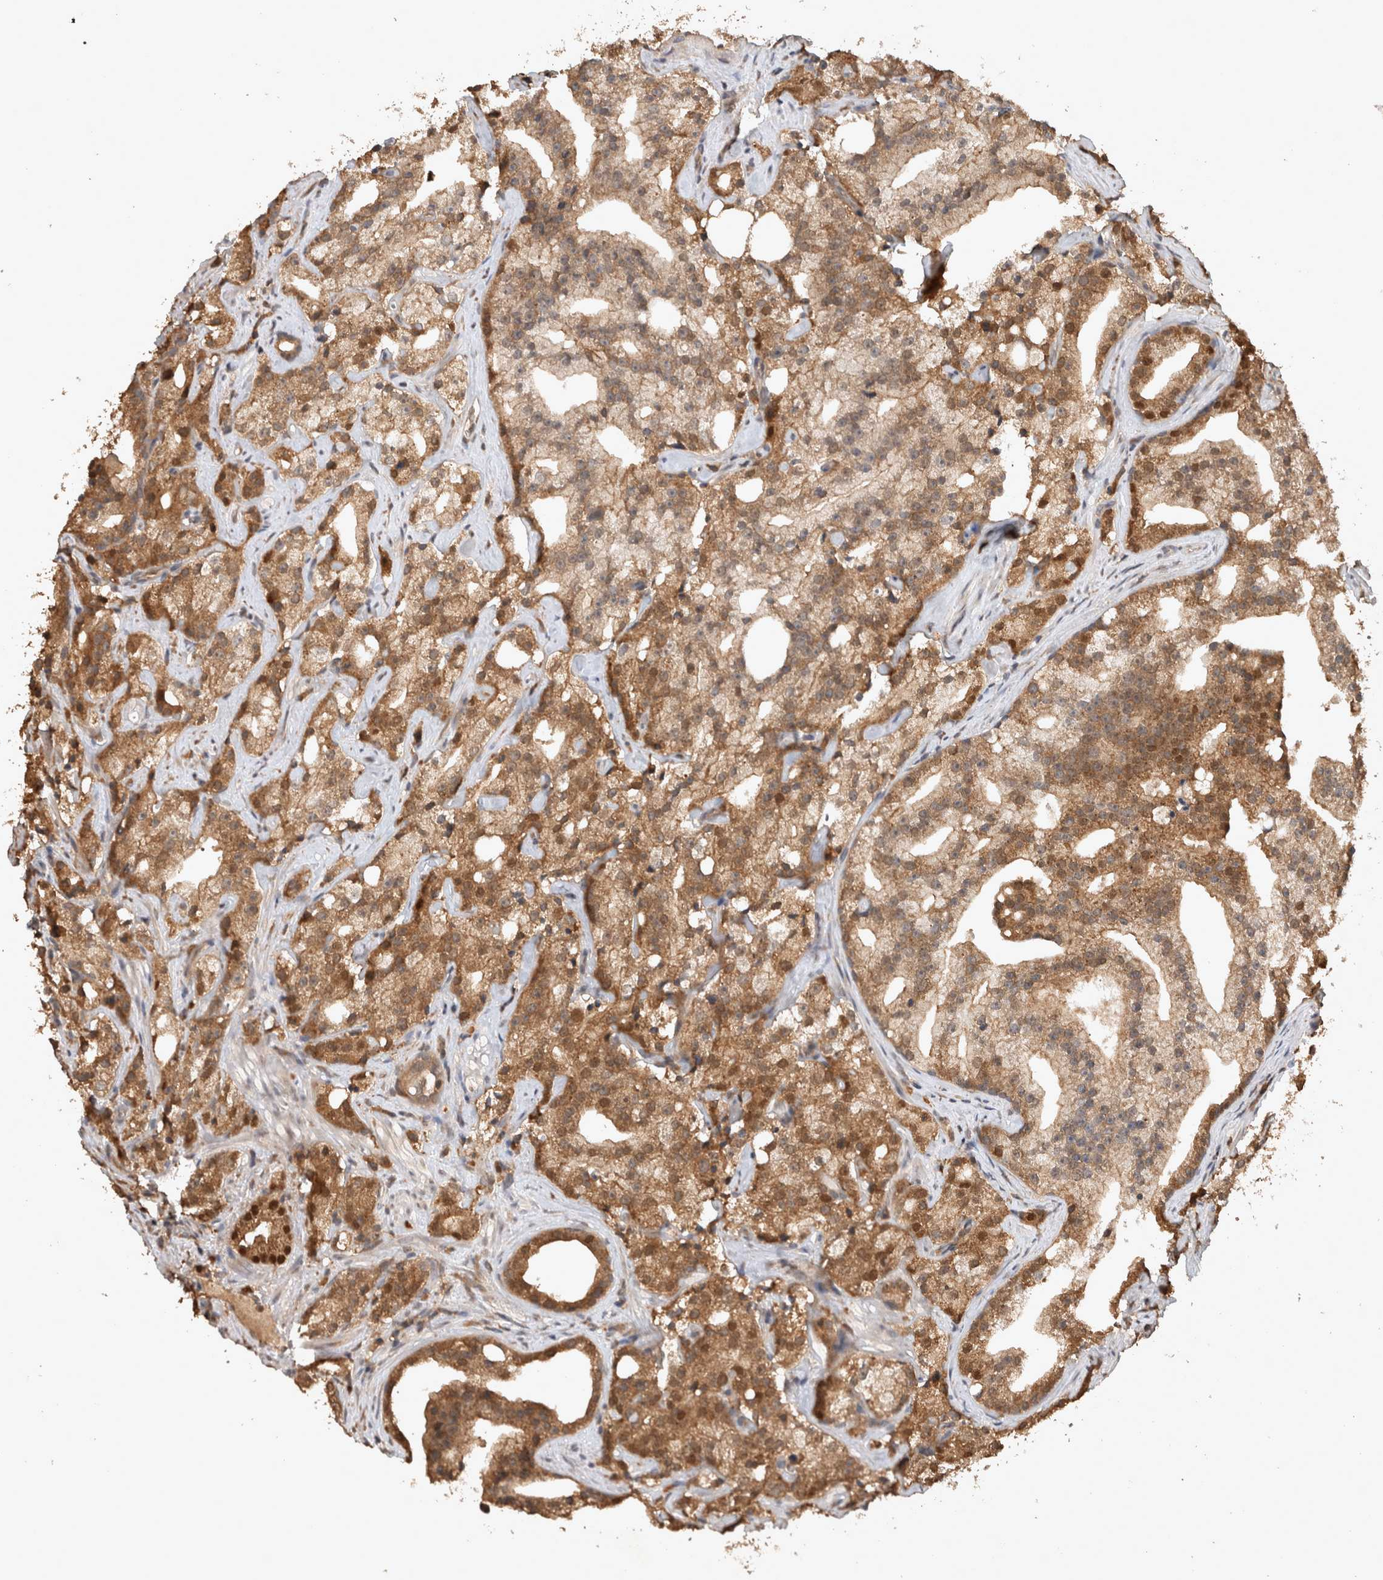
{"staining": {"intensity": "moderate", "quantity": ">75%", "location": "cytoplasmic/membranous,nuclear"}, "tissue": "prostate cancer", "cell_type": "Tumor cells", "image_type": "cancer", "snomed": [{"axis": "morphology", "description": "Adenocarcinoma, High grade"}, {"axis": "topography", "description": "Prostate"}], "caption": "Prostate cancer (adenocarcinoma (high-grade)) was stained to show a protein in brown. There is medium levels of moderate cytoplasmic/membranous and nuclear expression in approximately >75% of tumor cells.", "gene": "OTUD7B", "patient": {"sex": "male", "age": 64}}